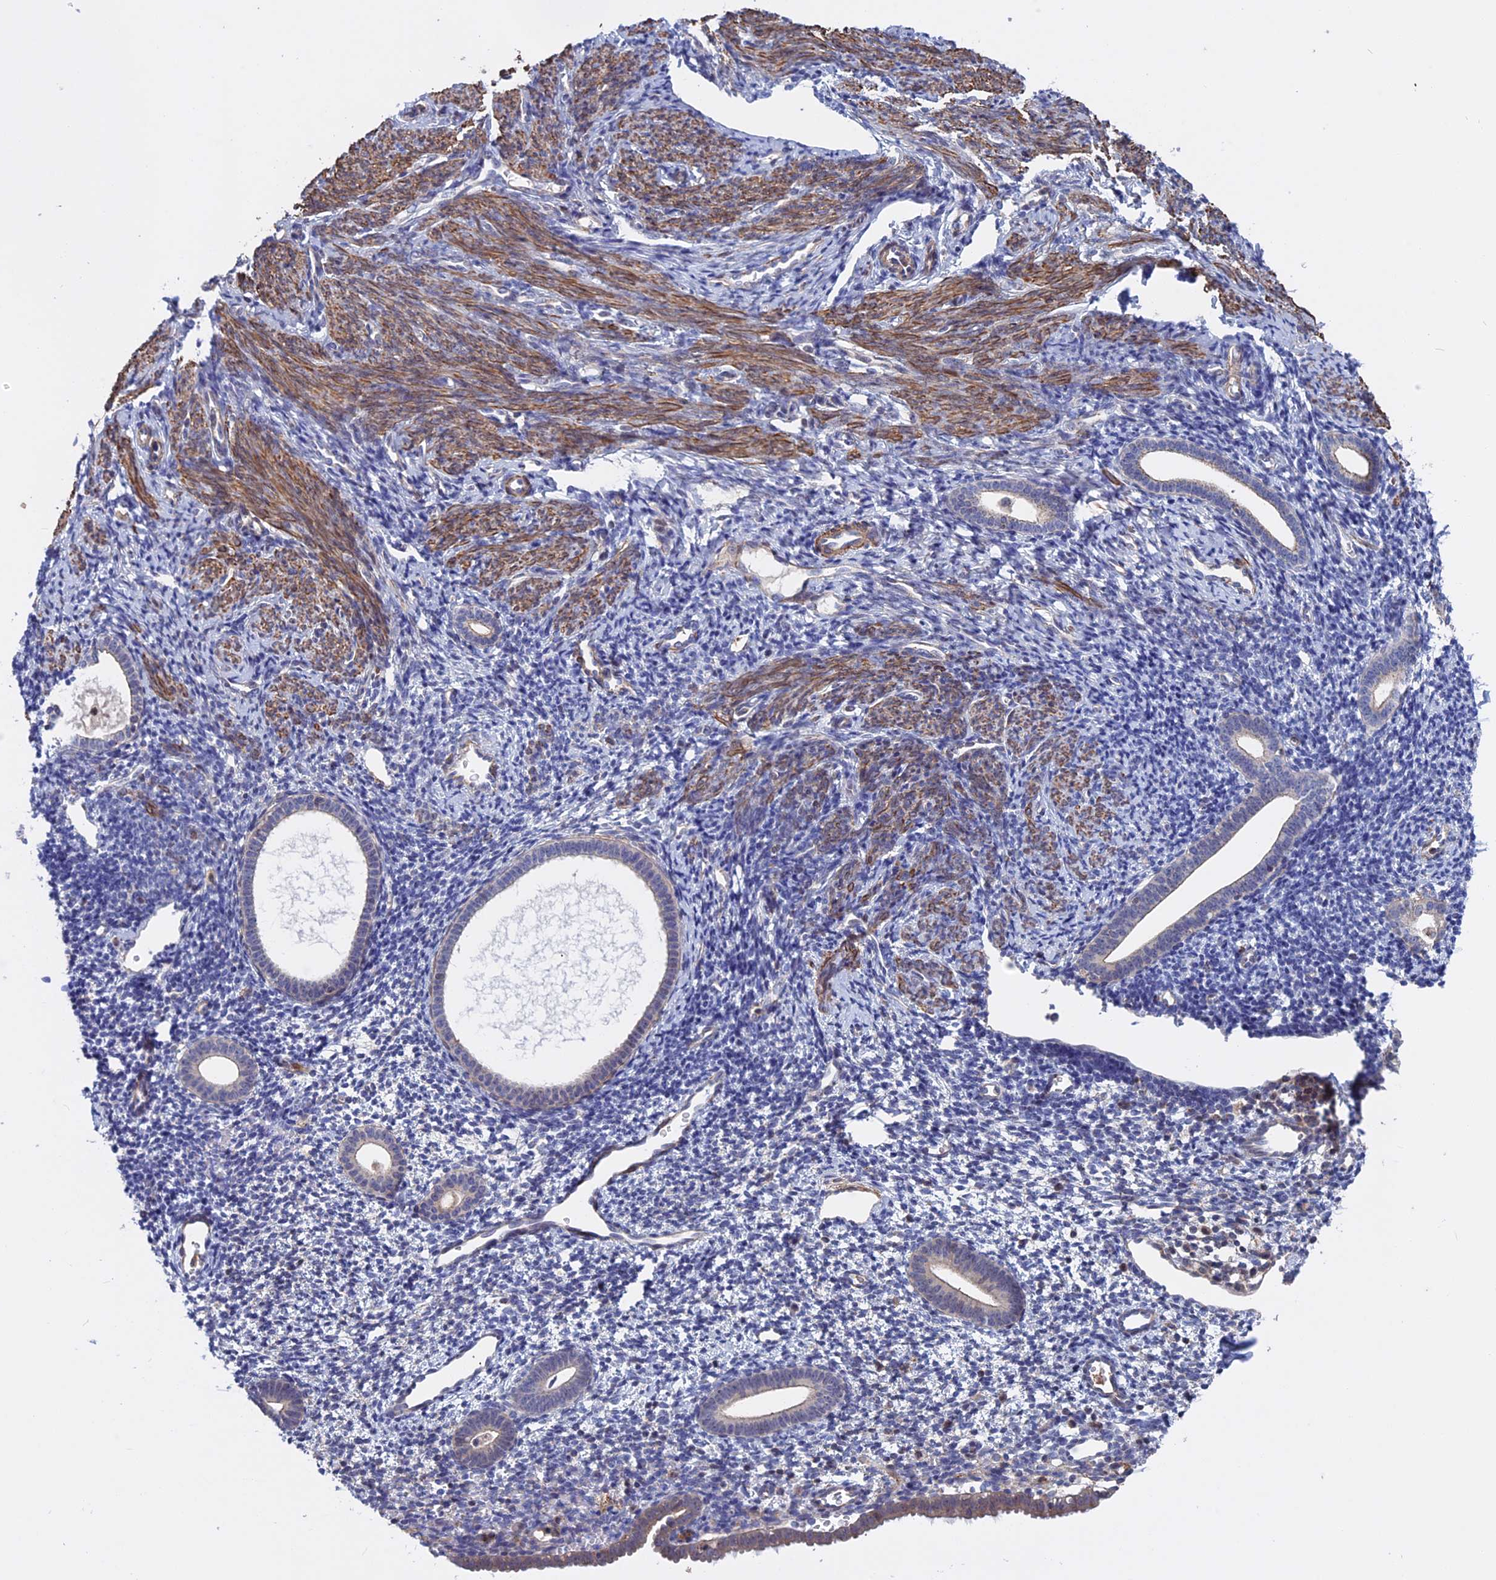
{"staining": {"intensity": "negative", "quantity": "none", "location": "none"}, "tissue": "endometrium", "cell_type": "Cells in endometrial stroma", "image_type": "normal", "snomed": [{"axis": "morphology", "description": "Normal tissue, NOS"}, {"axis": "topography", "description": "Endometrium"}], "caption": "Micrograph shows no protein staining in cells in endometrial stroma of unremarkable endometrium. (DAB IHC with hematoxylin counter stain).", "gene": "LYPD5", "patient": {"sex": "female", "age": 56}}